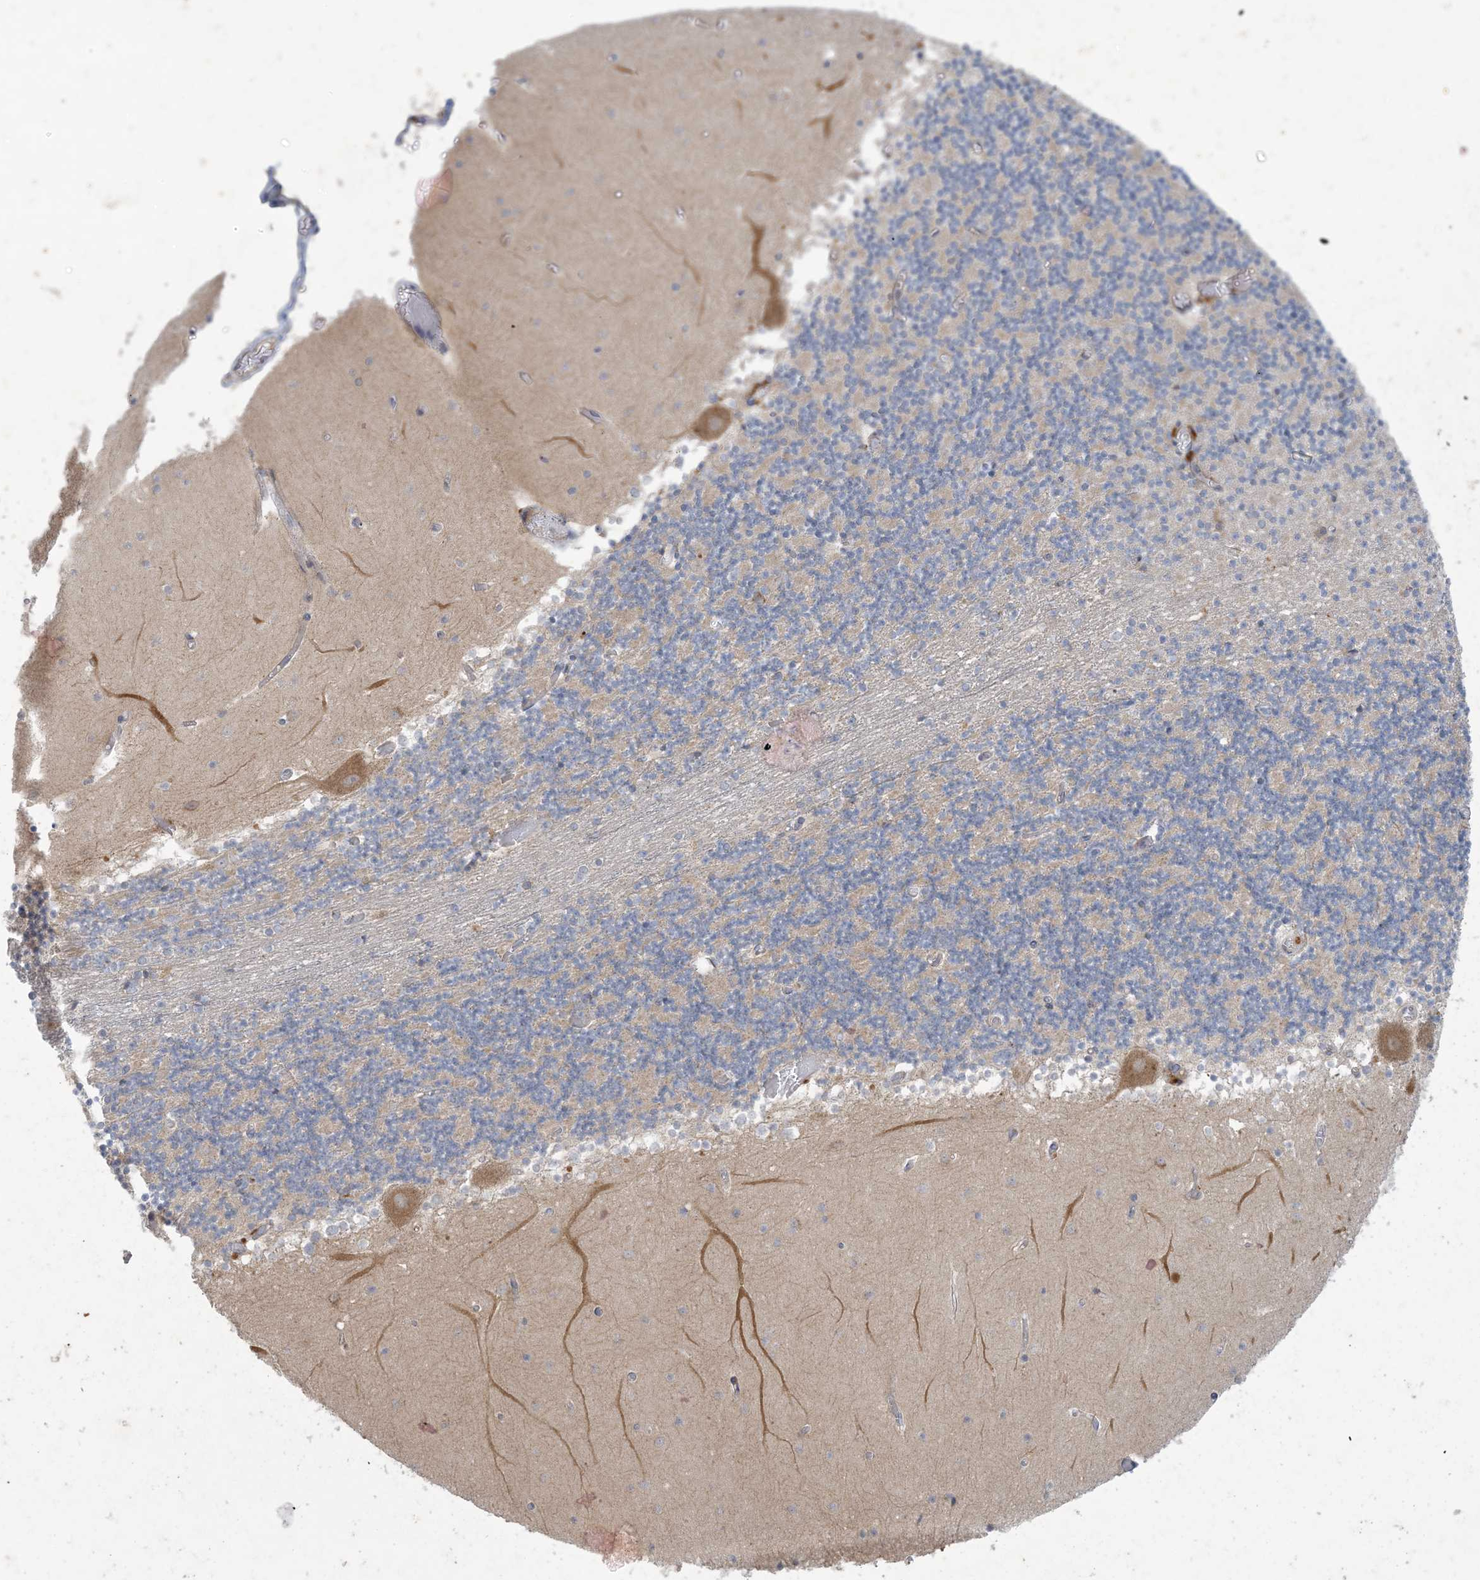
{"staining": {"intensity": "negative", "quantity": "none", "location": "none"}, "tissue": "cerebellum", "cell_type": "Cells in granular layer", "image_type": "normal", "snomed": [{"axis": "morphology", "description": "Normal tissue, NOS"}, {"axis": "topography", "description": "Cerebellum"}], "caption": "DAB (3,3'-diaminobenzidine) immunohistochemical staining of benign human cerebellum demonstrates no significant staining in cells in granular layer. The staining was performed using DAB to visualize the protein expression in brown, while the nuclei were stained in blue with hematoxylin (Magnification: 20x).", "gene": "MRPS18A", "patient": {"sex": "female", "age": 28}}